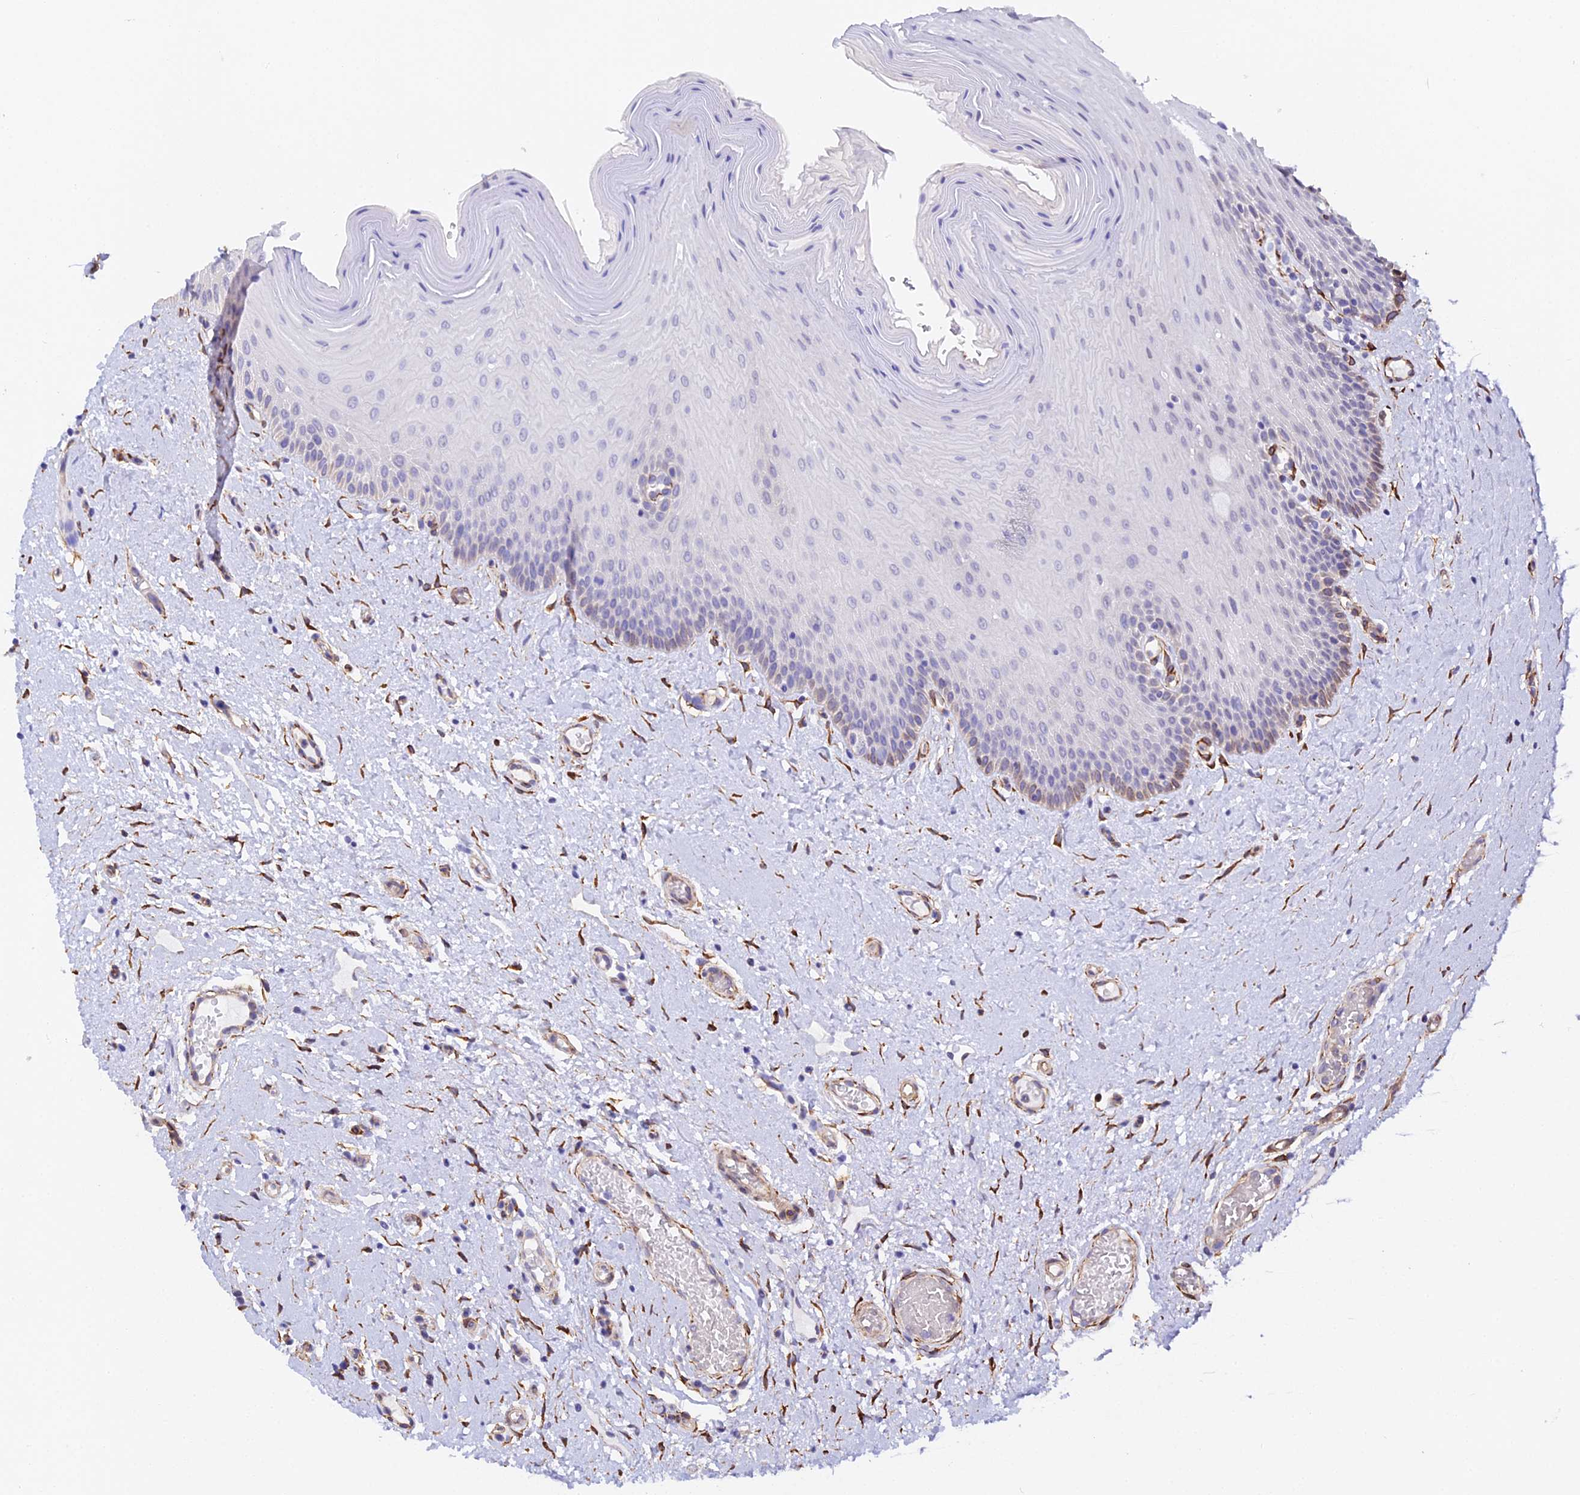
{"staining": {"intensity": "weak", "quantity": "<25%", "location": "cytoplasmic/membranous"}, "tissue": "oral mucosa", "cell_type": "Squamous epithelial cells", "image_type": "normal", "snomed": [{"axis": "morphology", "description": "Normal tissue, NOS"}, {"axis": "topography", "description": "Oral tissue"}, {"axis": "topography", "description": "Tounge, NOS"}], "caption": "A high-resolution micrograph shows immunohistochemistry (IHC) staining of unremarkable oral mucosa, which shows no significant expression in squamous epithelial cells.", "gene": "MXRA7", "patient": {"sex": "male", "age": 47}}